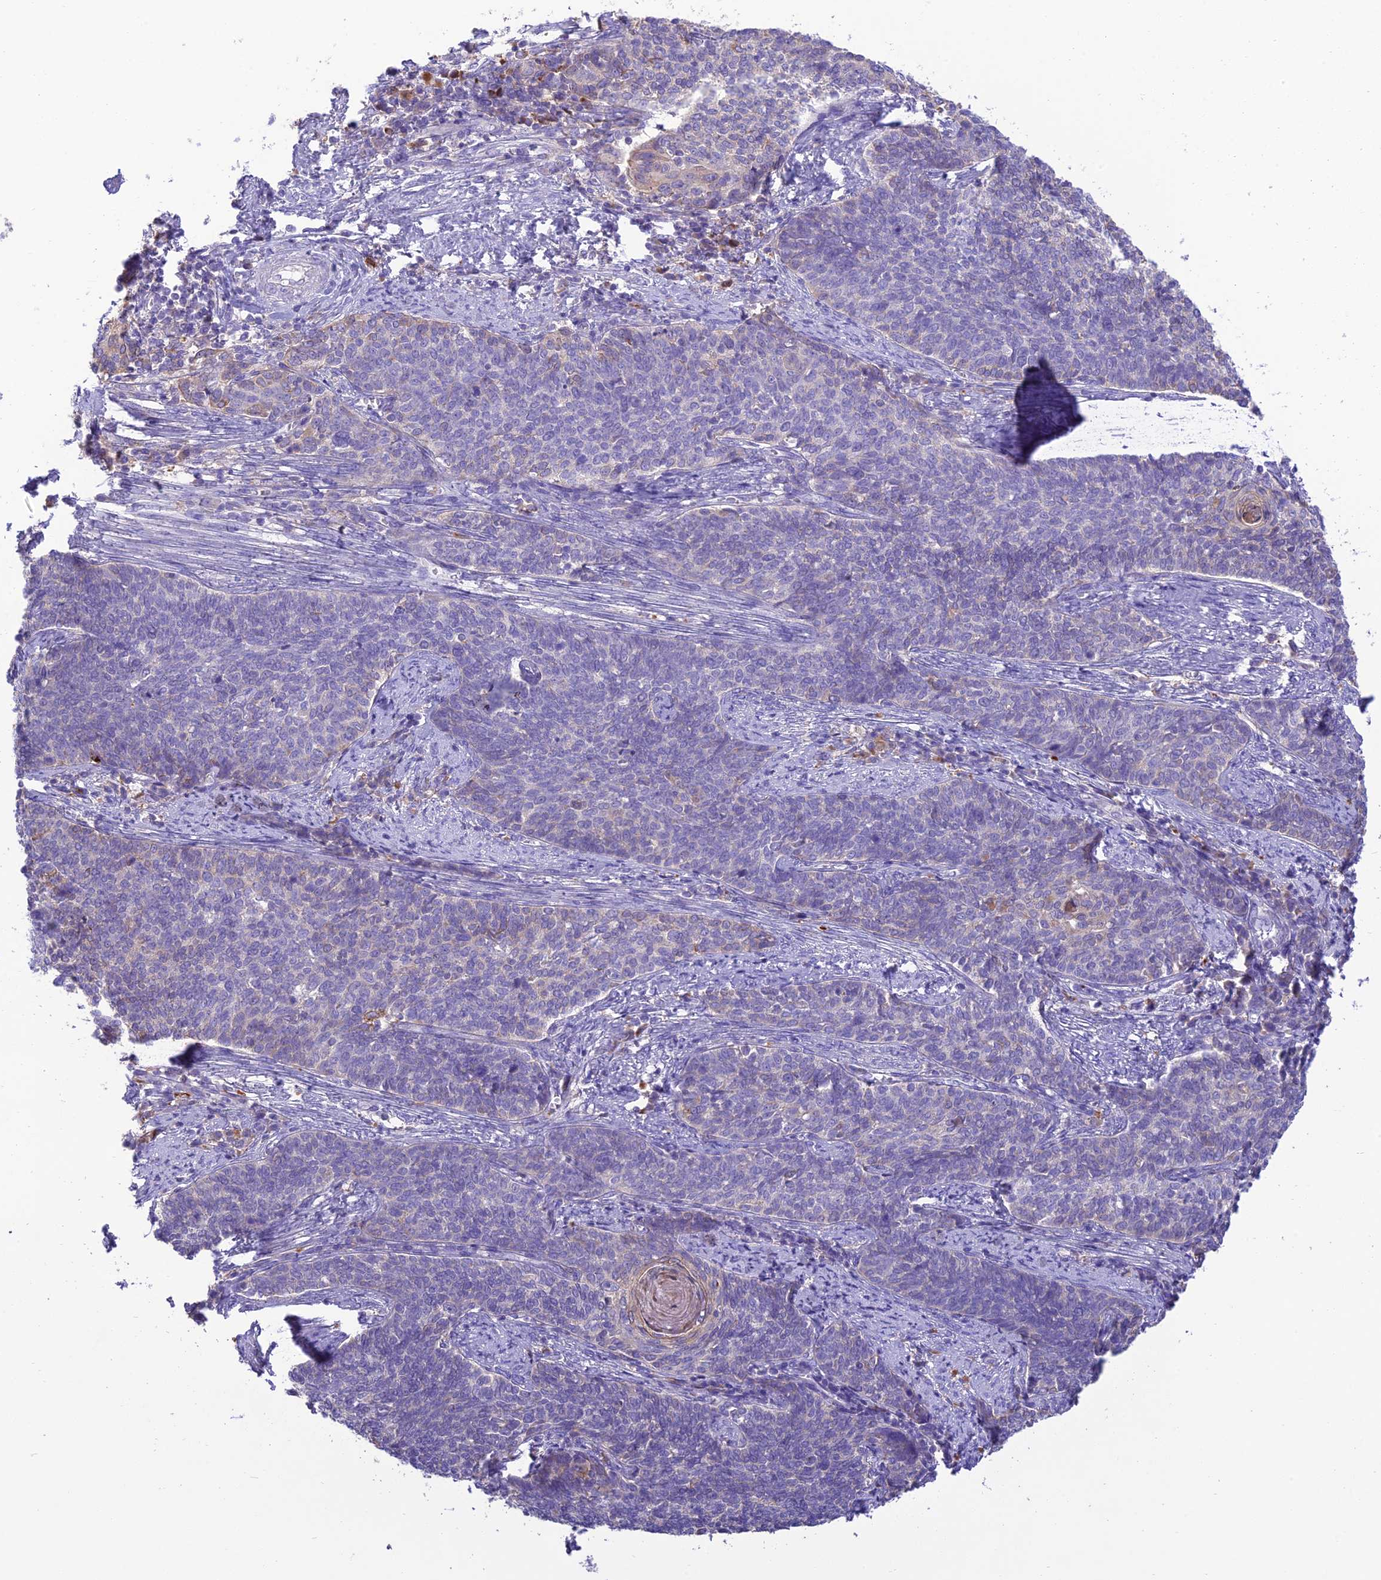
{"staining": {"intensity": "weak", "quantity": "<25%", "location": "cytoplasmic/membranous"}, "tissue": "cervical cancer", "cell_type": "Tumor cells", "image_type": "cancer", "snomed": [{"axis": "morphology", "description": "Squamous cell carcinoma, NOS"}, {"axis": "topography", "description": "Cervix"}], "caption": "The IHC micrograph has no significant expression in tumor cells of squamous cell carcinoma (cervical) tissue. (Immunohistochemistry, brightfield microscopy, high magnification).", "gene": "SFT2D2", "patient": {"sex": "female", "age": 39}}